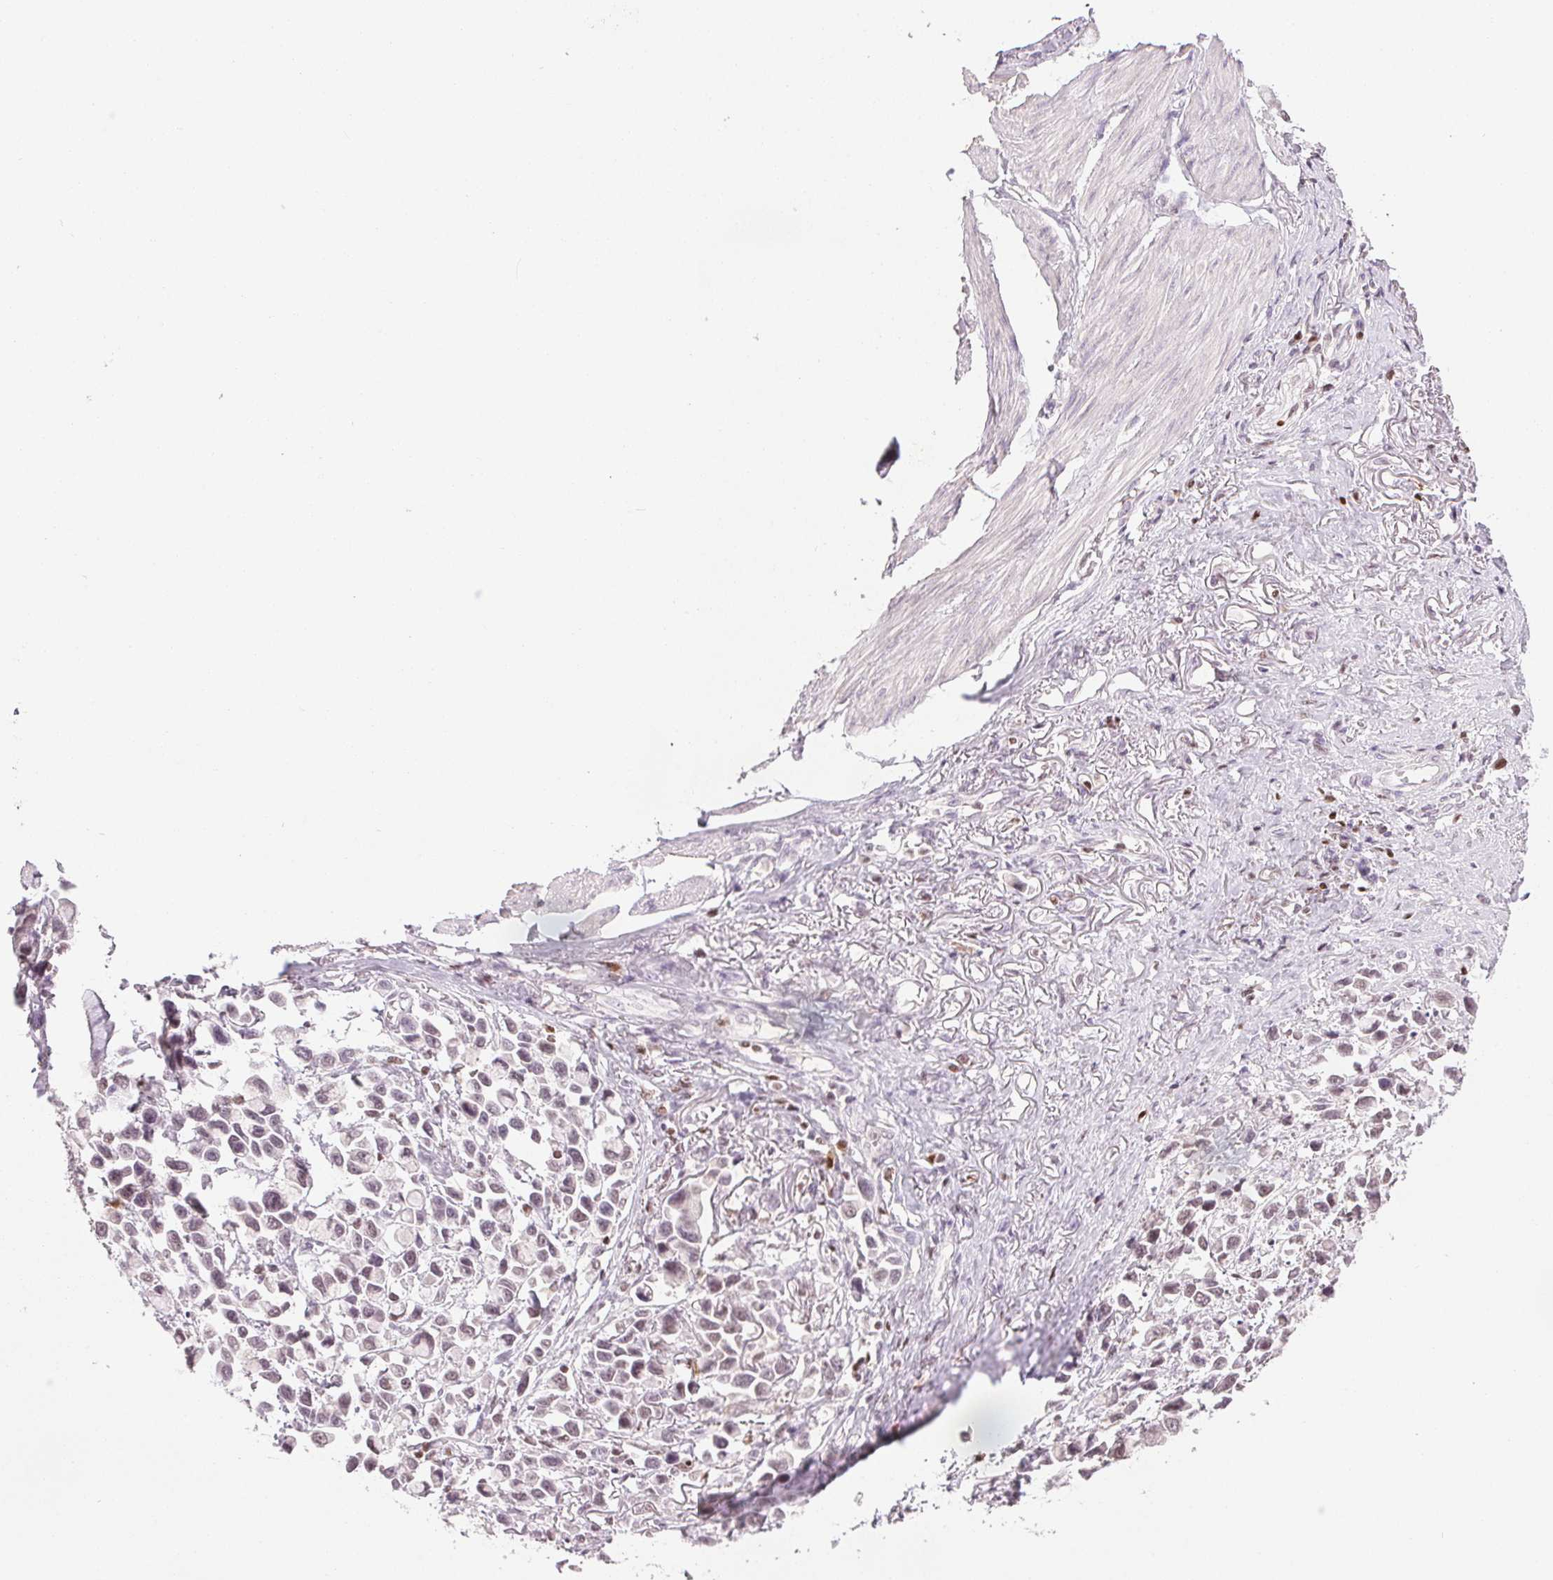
{"staining": {"intensity": "negative", "quantity": "none", "location": "none"}, "tissue": "stomach cancer", "cell_type": "Tumor cells", "image_type": "cancer", "snomed": [{"axis": "morphology", "description": "Adenocarcinoma, NOS"}, {"axis": "topography", "description": "Stomach"}], "caption": "Immunohistochemistry of stomach adenocarcinoma displays no expression in tumor cells.", "gene": "RUNX2", "patient": {"sex": "female", "age": 81}}